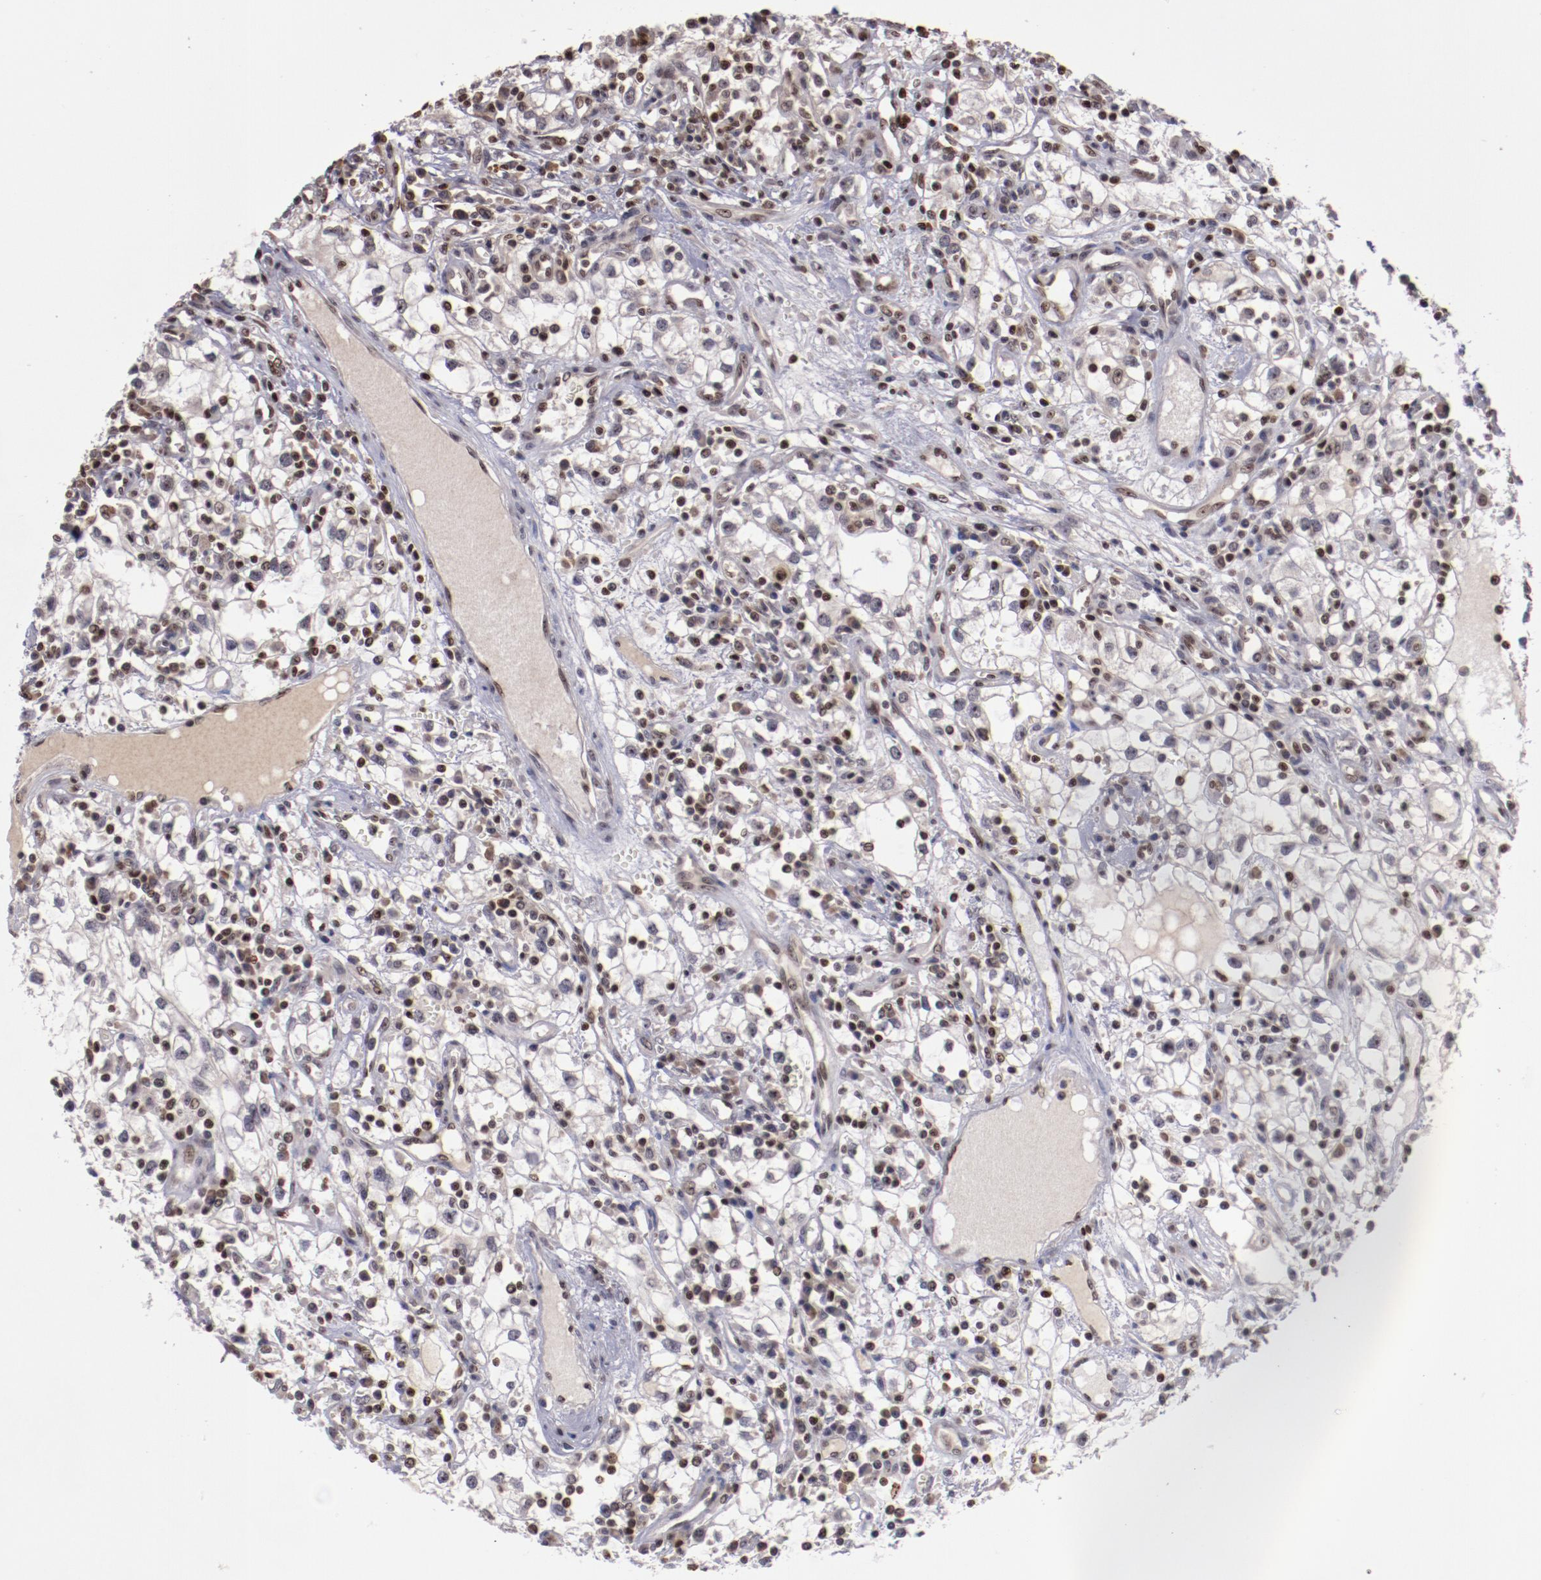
{"staining": {"intensity": "weak", "quantity": "<25%", "location": "cytoplasmic/membranous,nuclear"}, "tissue": "renal cancer", "cell_type": "Tumor cells", "image_type": "cancer", "snomed": [{"axis": "morphology", "description": "Adenocarcinoma, NOS"}, {"axis": "topography", "description": "Kidney"}], "caption": "IHC micrograph of neoplastic tissue: human adenocarcinoma (renal) stained with DAB (3,3'-diaminobenzidine) demonstrates no significant protein positivity in tumor cells.", "gene": "DDX24", "patient": {"sex": "male", "age": 82}}